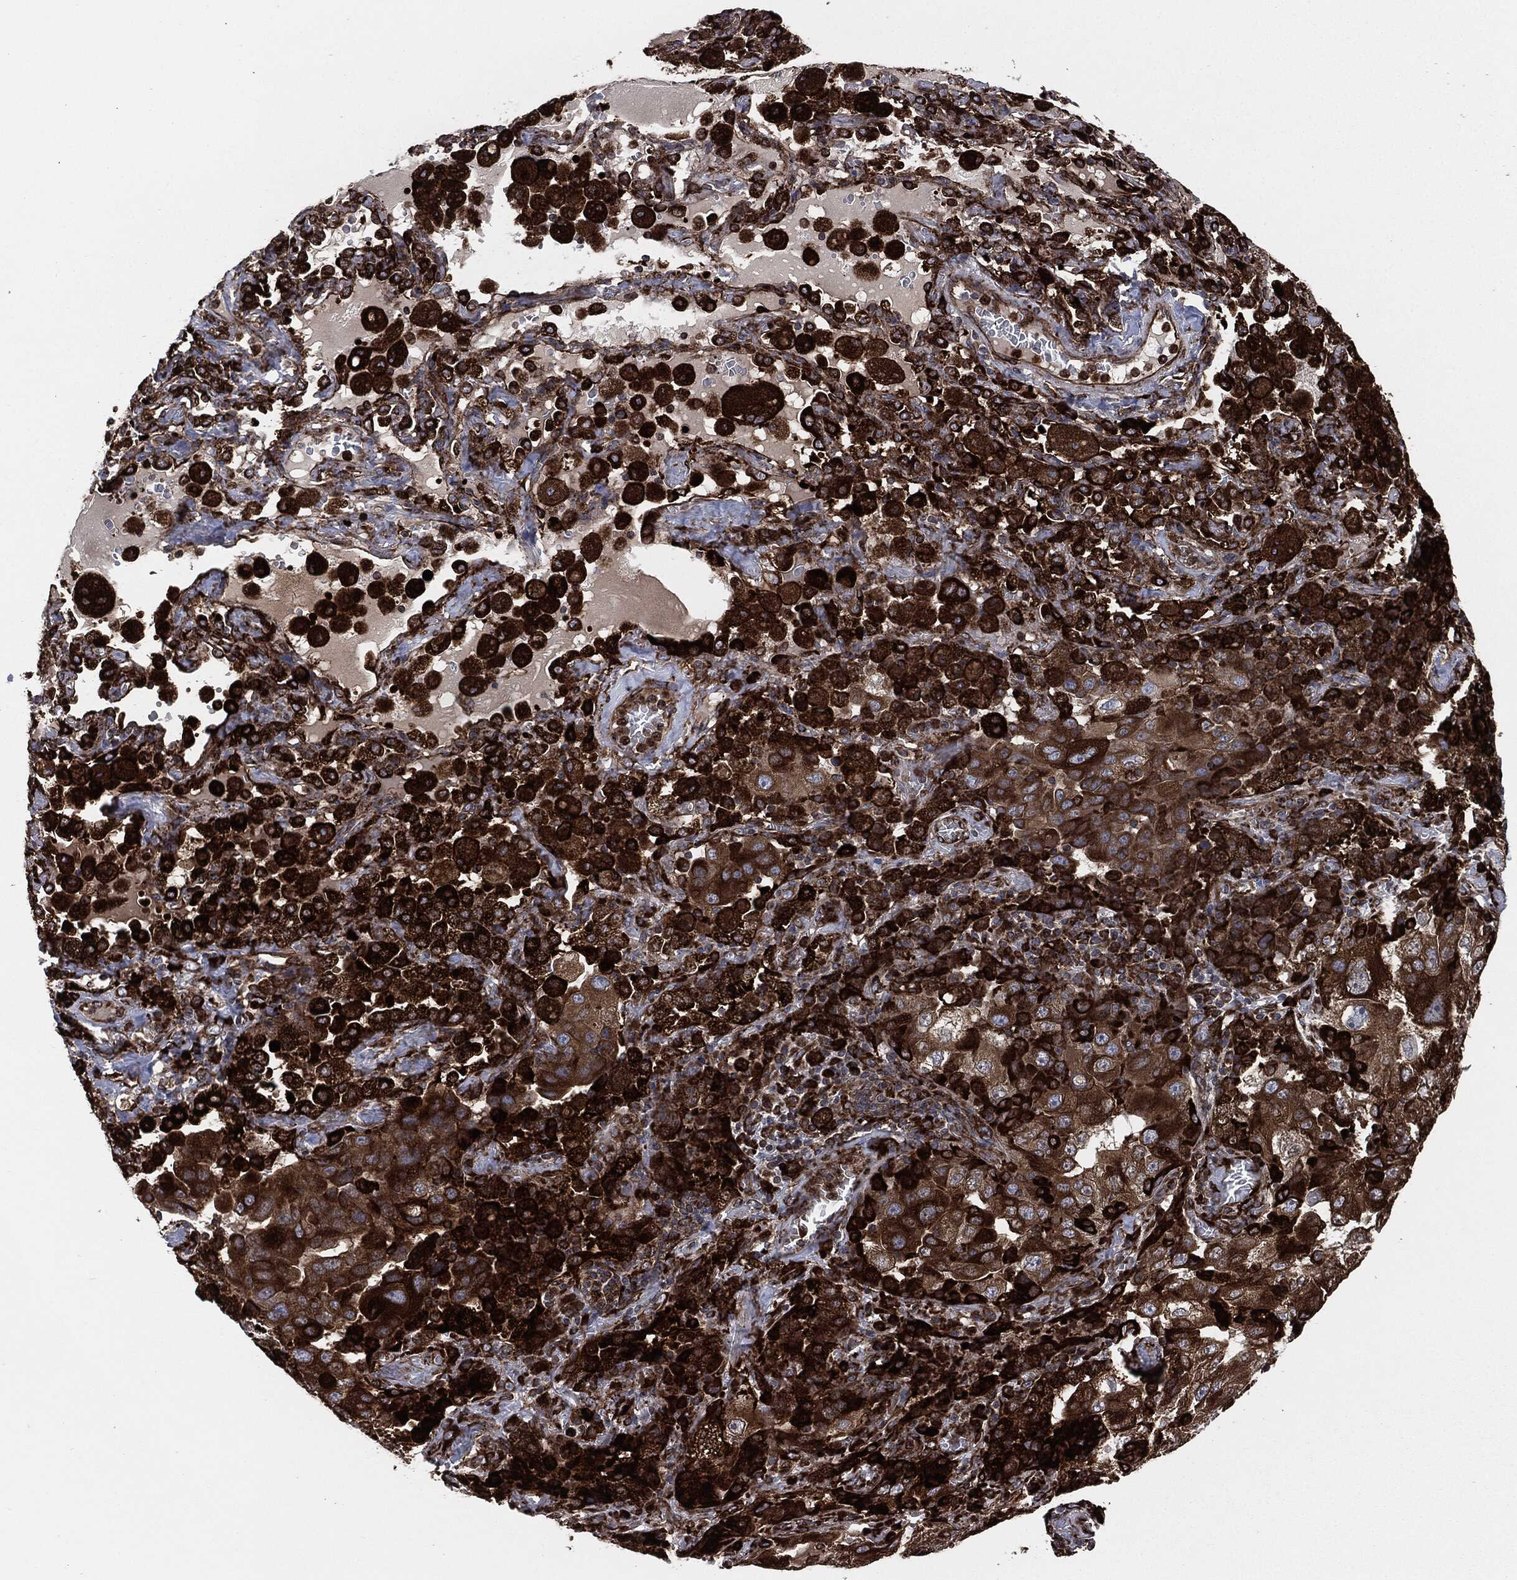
{"staining": {"intensity": "strong", "quantity": ">75%", "location": "cytoplasmic/membranous"}, "tissue": "lung cancer", "cell_type": "Tumor cells", "image_type": "cancer", "snomed": [{"axis": "morphology", "description": "Adenocarcinoma, NOS"}, {"axis": "topography", "description": "Lung"}], "caption": "Immunohistochemistry histopathology image of human adenocarcinoma (lung) stained for a protein (brown), which exhibits high levels of strong cytoplasmic/membranous staining in about >75% of tumor cells.", "gene": "CALR", "patient": {"sex": "female", "age": 61}}